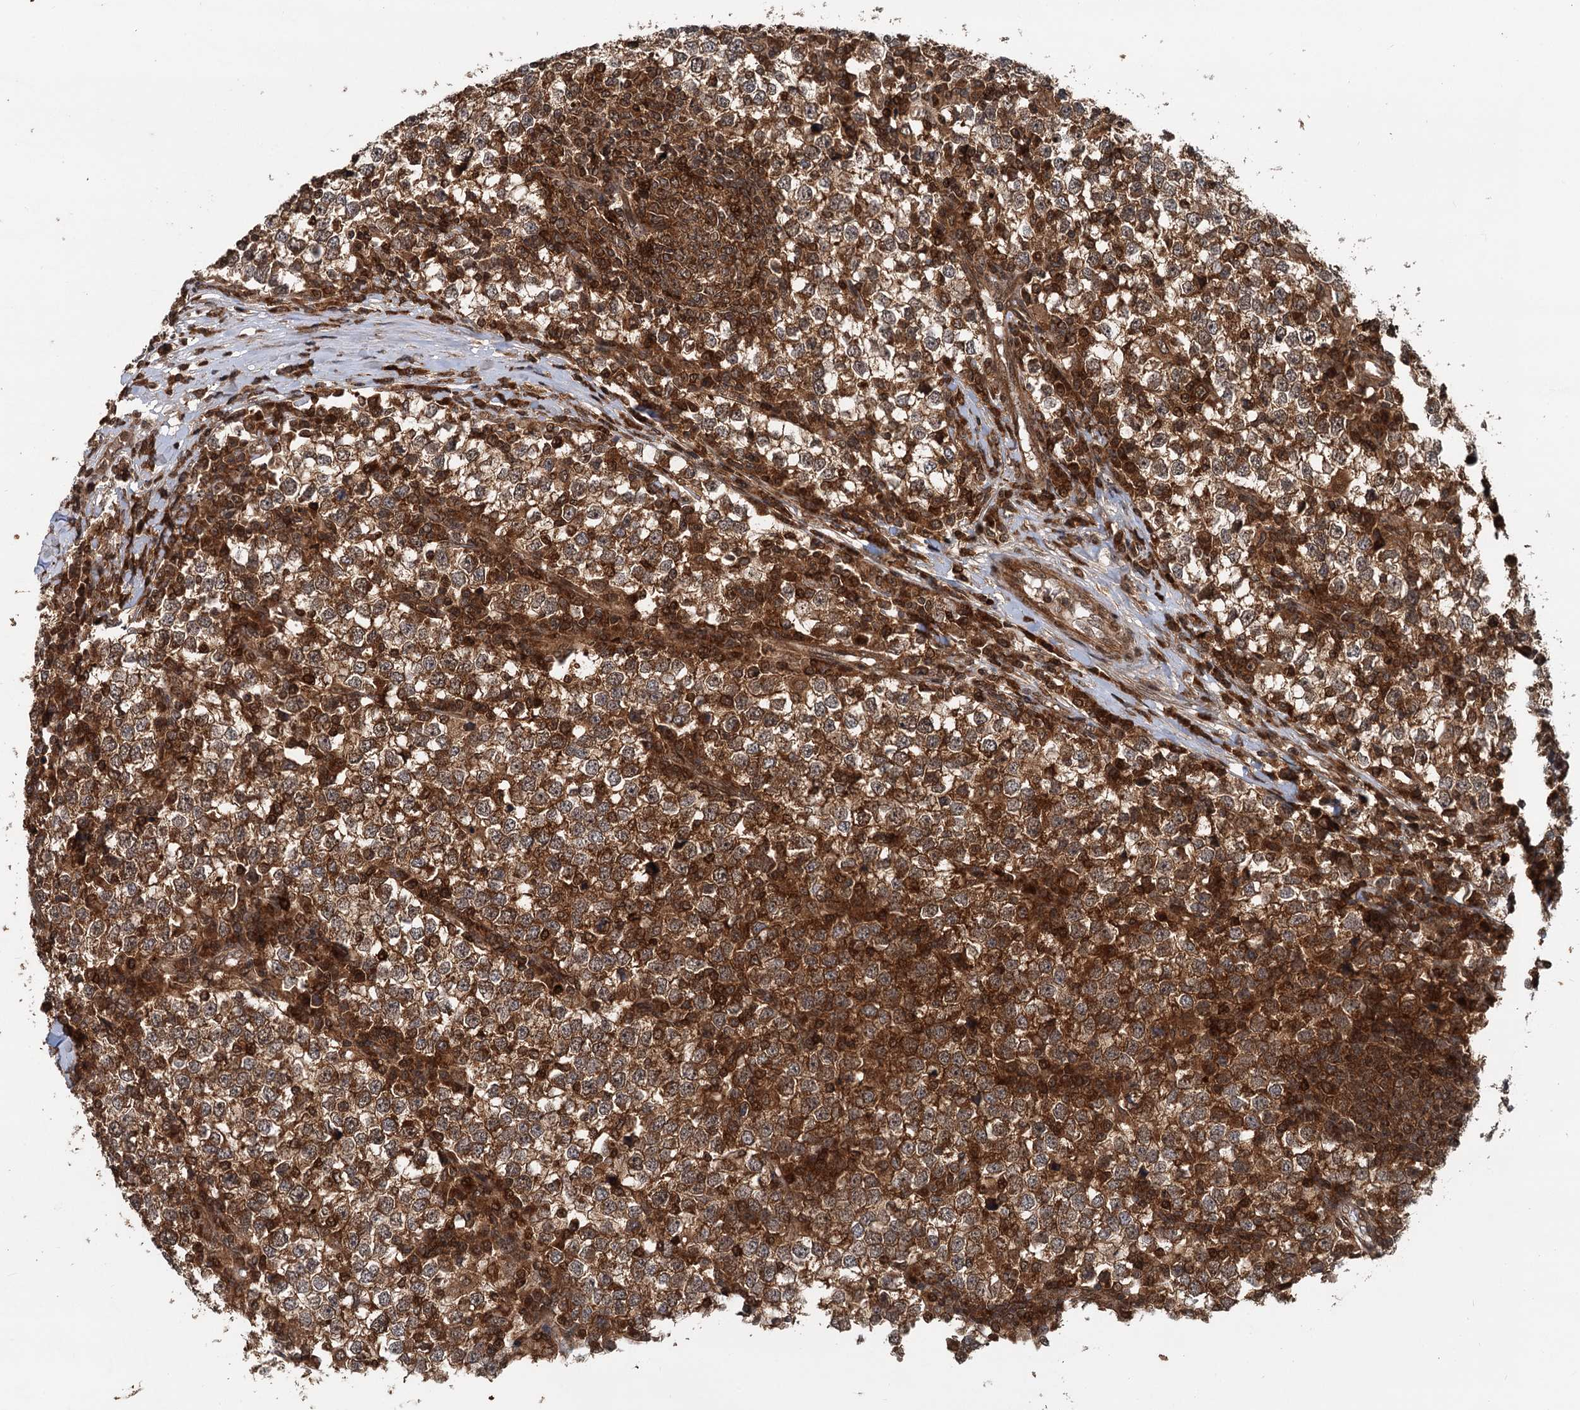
{"staining": {"intensity": "strong", "quantity": ">75%", "location": "cytoplasmic/membranous"}, "tissue": "testis cancer", "cell_type": "Tumor cells", "image_type": "cancer", "snomed": [{"axis": "morphology", "description": "Seminoma, NOS"}, {"axis": "topography", "description": "Testis"}], "caption": "Testis cancer (seminoma) tissue shows strong cytoplasmic/membranous expression in approximately >75% of tumor cells, visualized by immunohistochemistry. Using DAB (3,3'-diaminobenzidine) (brown) and hematoxylin (blue) stains, captured at high magnification using brightfield microscopy.", "gene": "STUB1", "patient": {"sex": "male", "age": 65}}